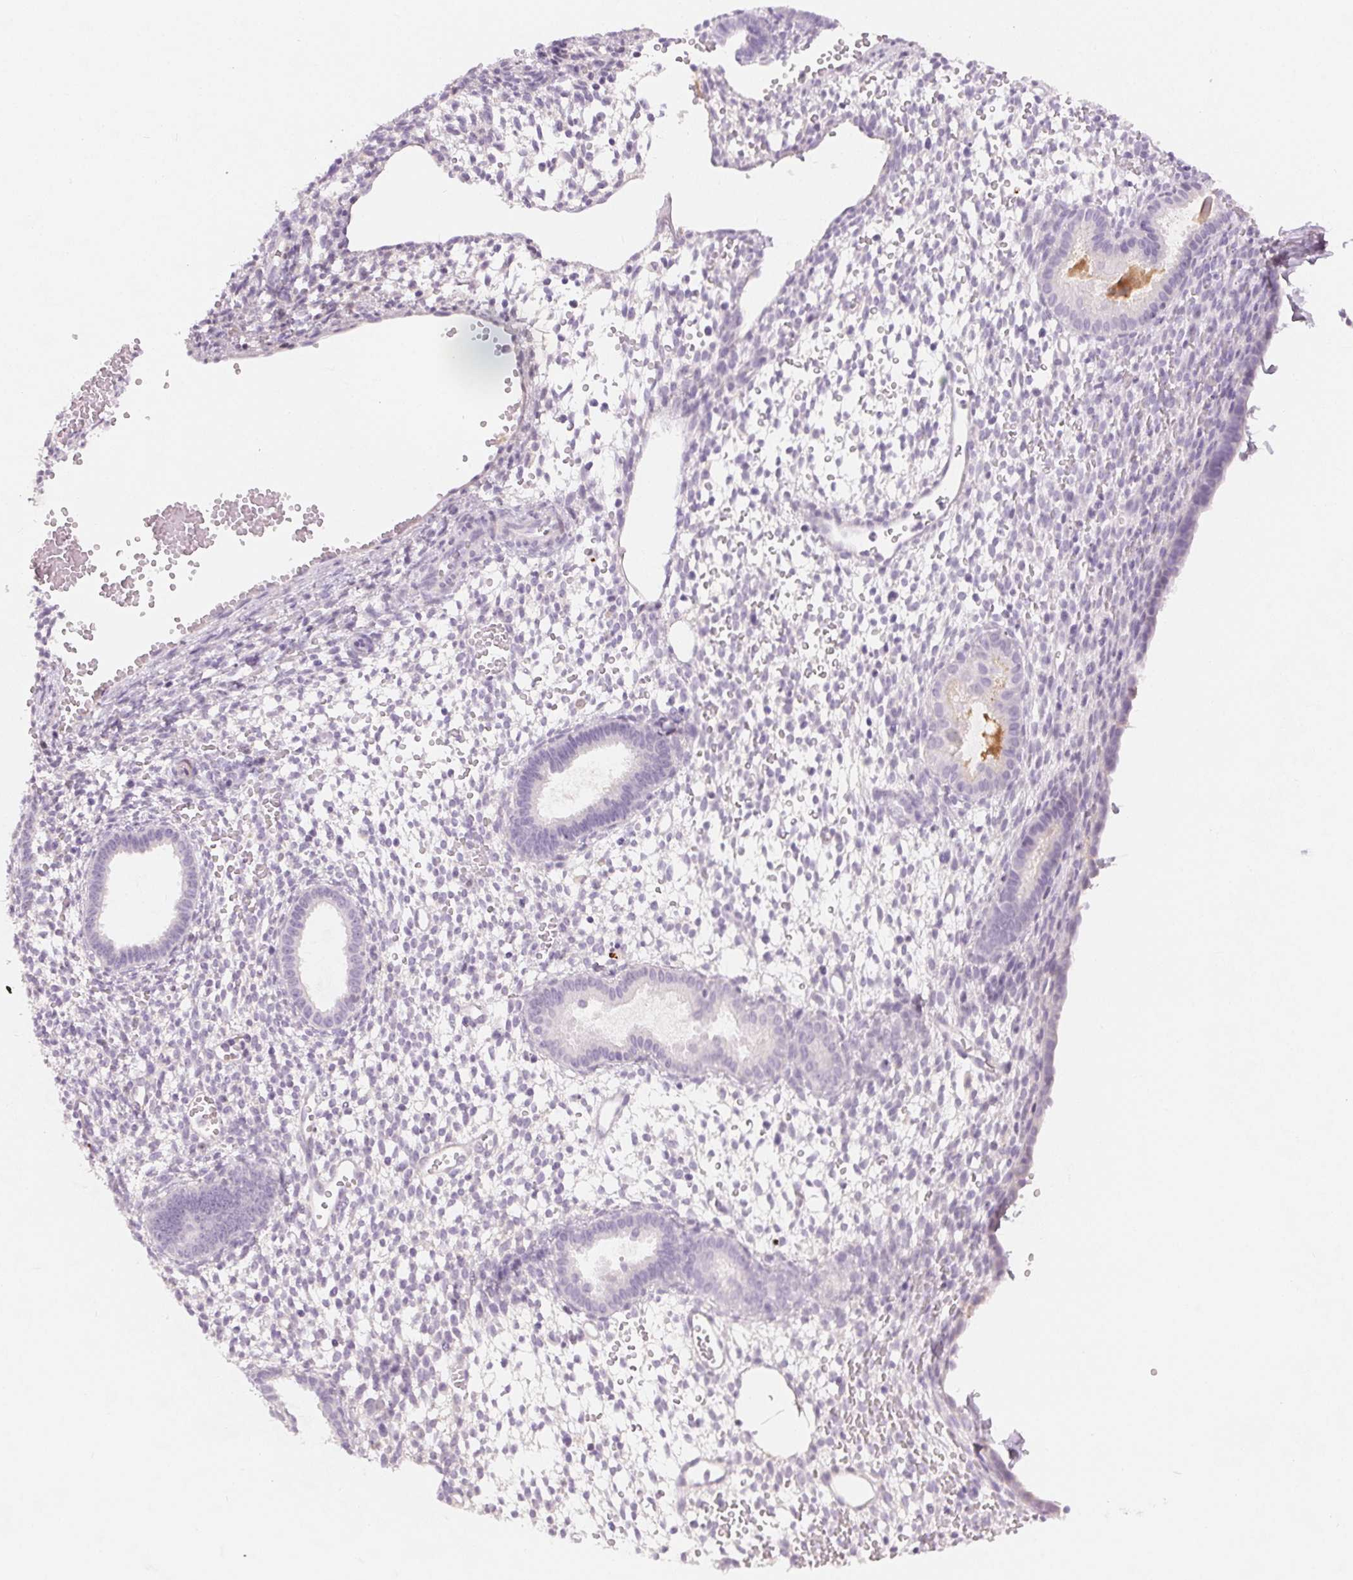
{"staining": {"intensity": "negative", "quantity": "none", "location": "none"}, "tissue": "endometrium", "cell_type": "Cells in endometrial stroma", "image_type": "normal", "snomed": [{"axis": "morphology", "description": "Normal tissue, NOS"}, {"axis": "topography", "description": "Endometrium"}], "caption": "DAB (3,3'-diaminobenzidine) immunohistochemical staining of unremarkable endometrium exhibits no significant expression in cells in endometrial stroma. (DAB immunohistochemistry, high magnification).", "gene": "AFM", "patient": {"sex": "female", "age": 36}}